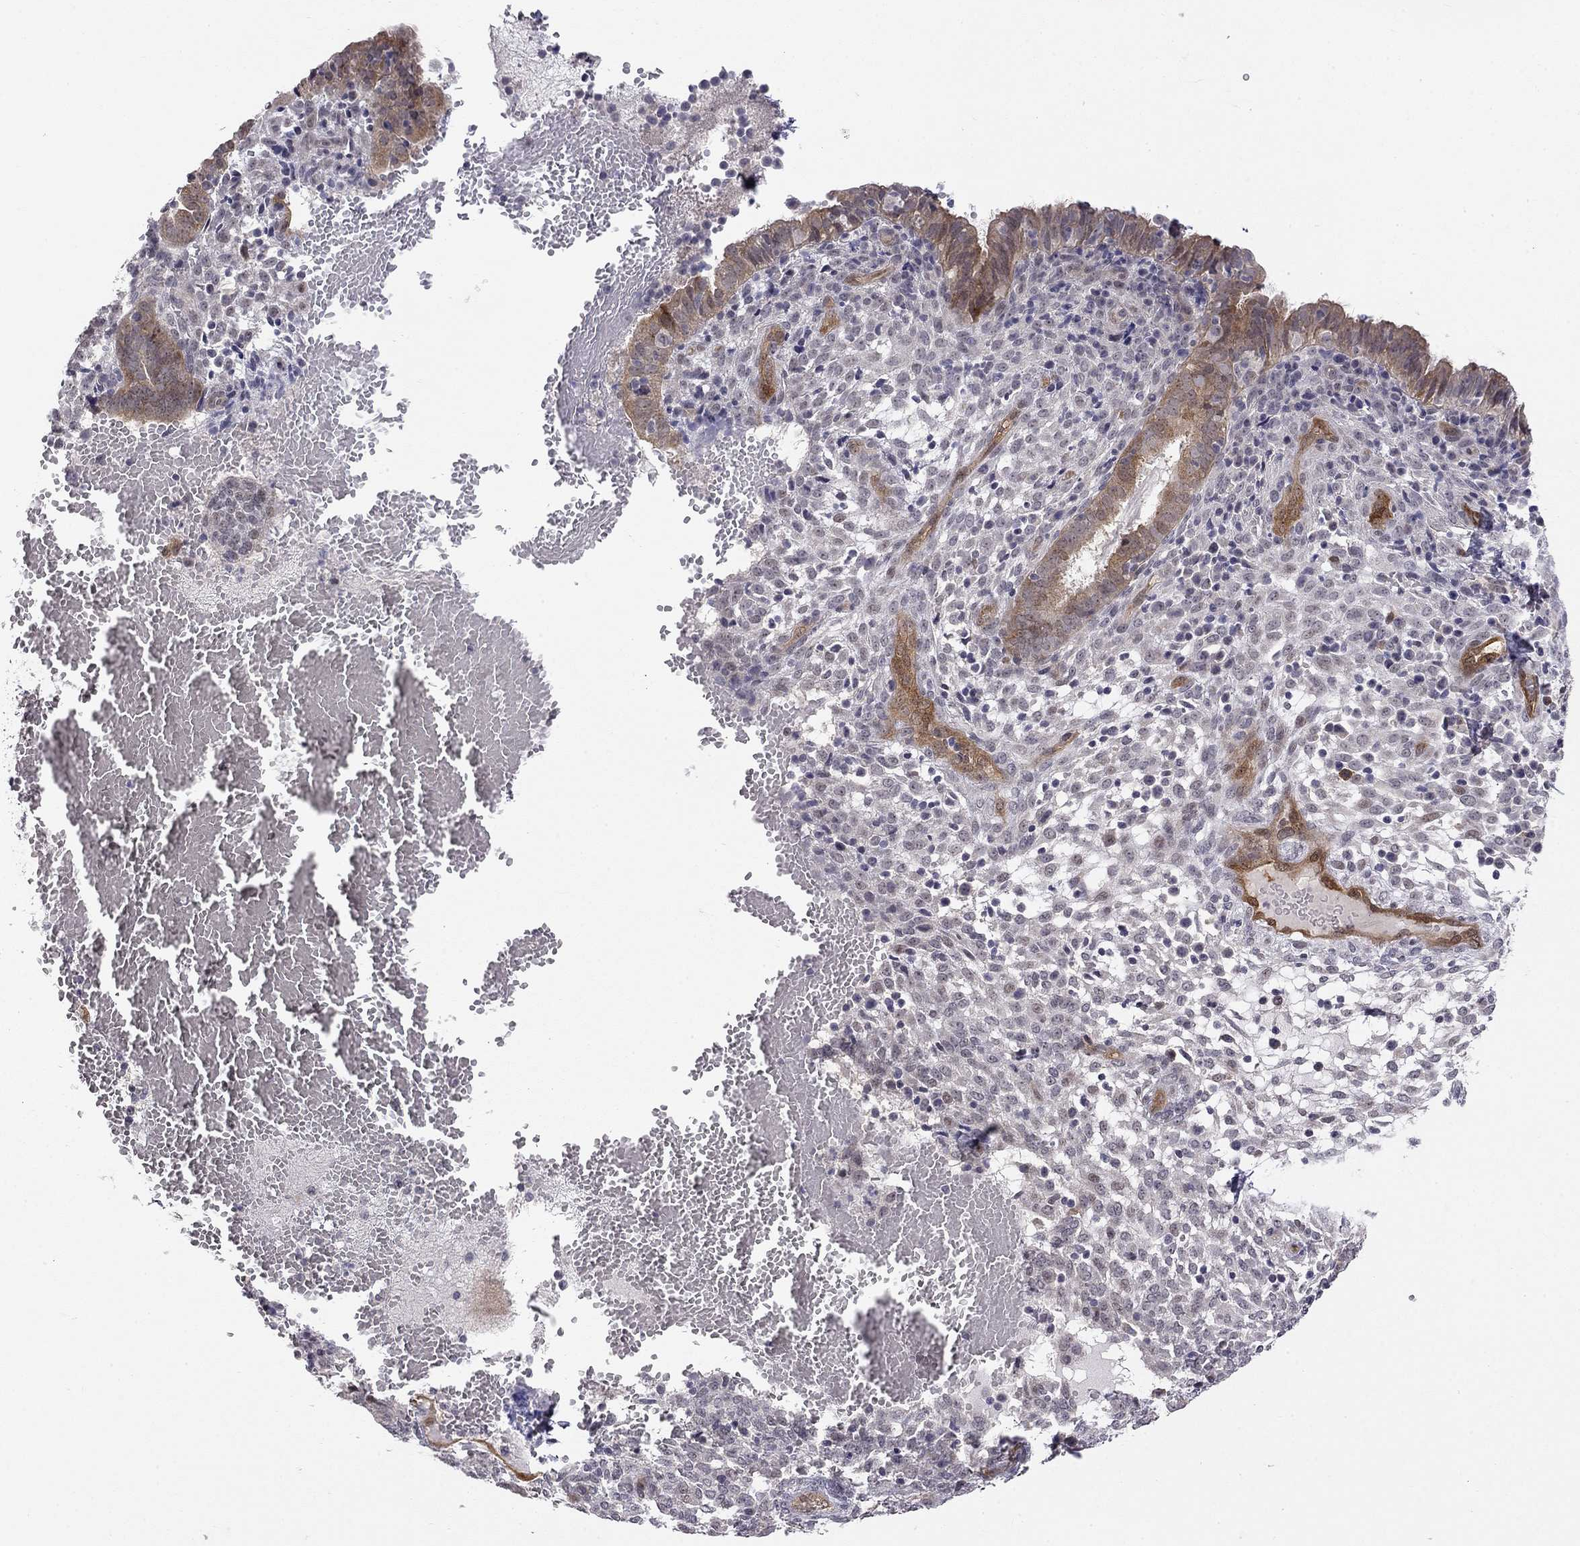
{"staining": {"intensity": "weak", "quantity": ">75%", "location": "cytoplasmic/membranous"}, "tissue": "endometrium", "cell_type": "Cells in endometrial stroma", "image_type": "normal", "snomed": [{"axis": "morphology", "description": "Normal tissue, NOS"}, {"axis": "topography", "description": "Endometrium"}], "caption": "Human endometrium stained for a protein (brown) displays weak cytoplasmic/membranous positive positivity in approximately >75% of cells in endometrial stroma.", "gene": "STXBP6", "patient": {"sex": "female", "age": 42}}